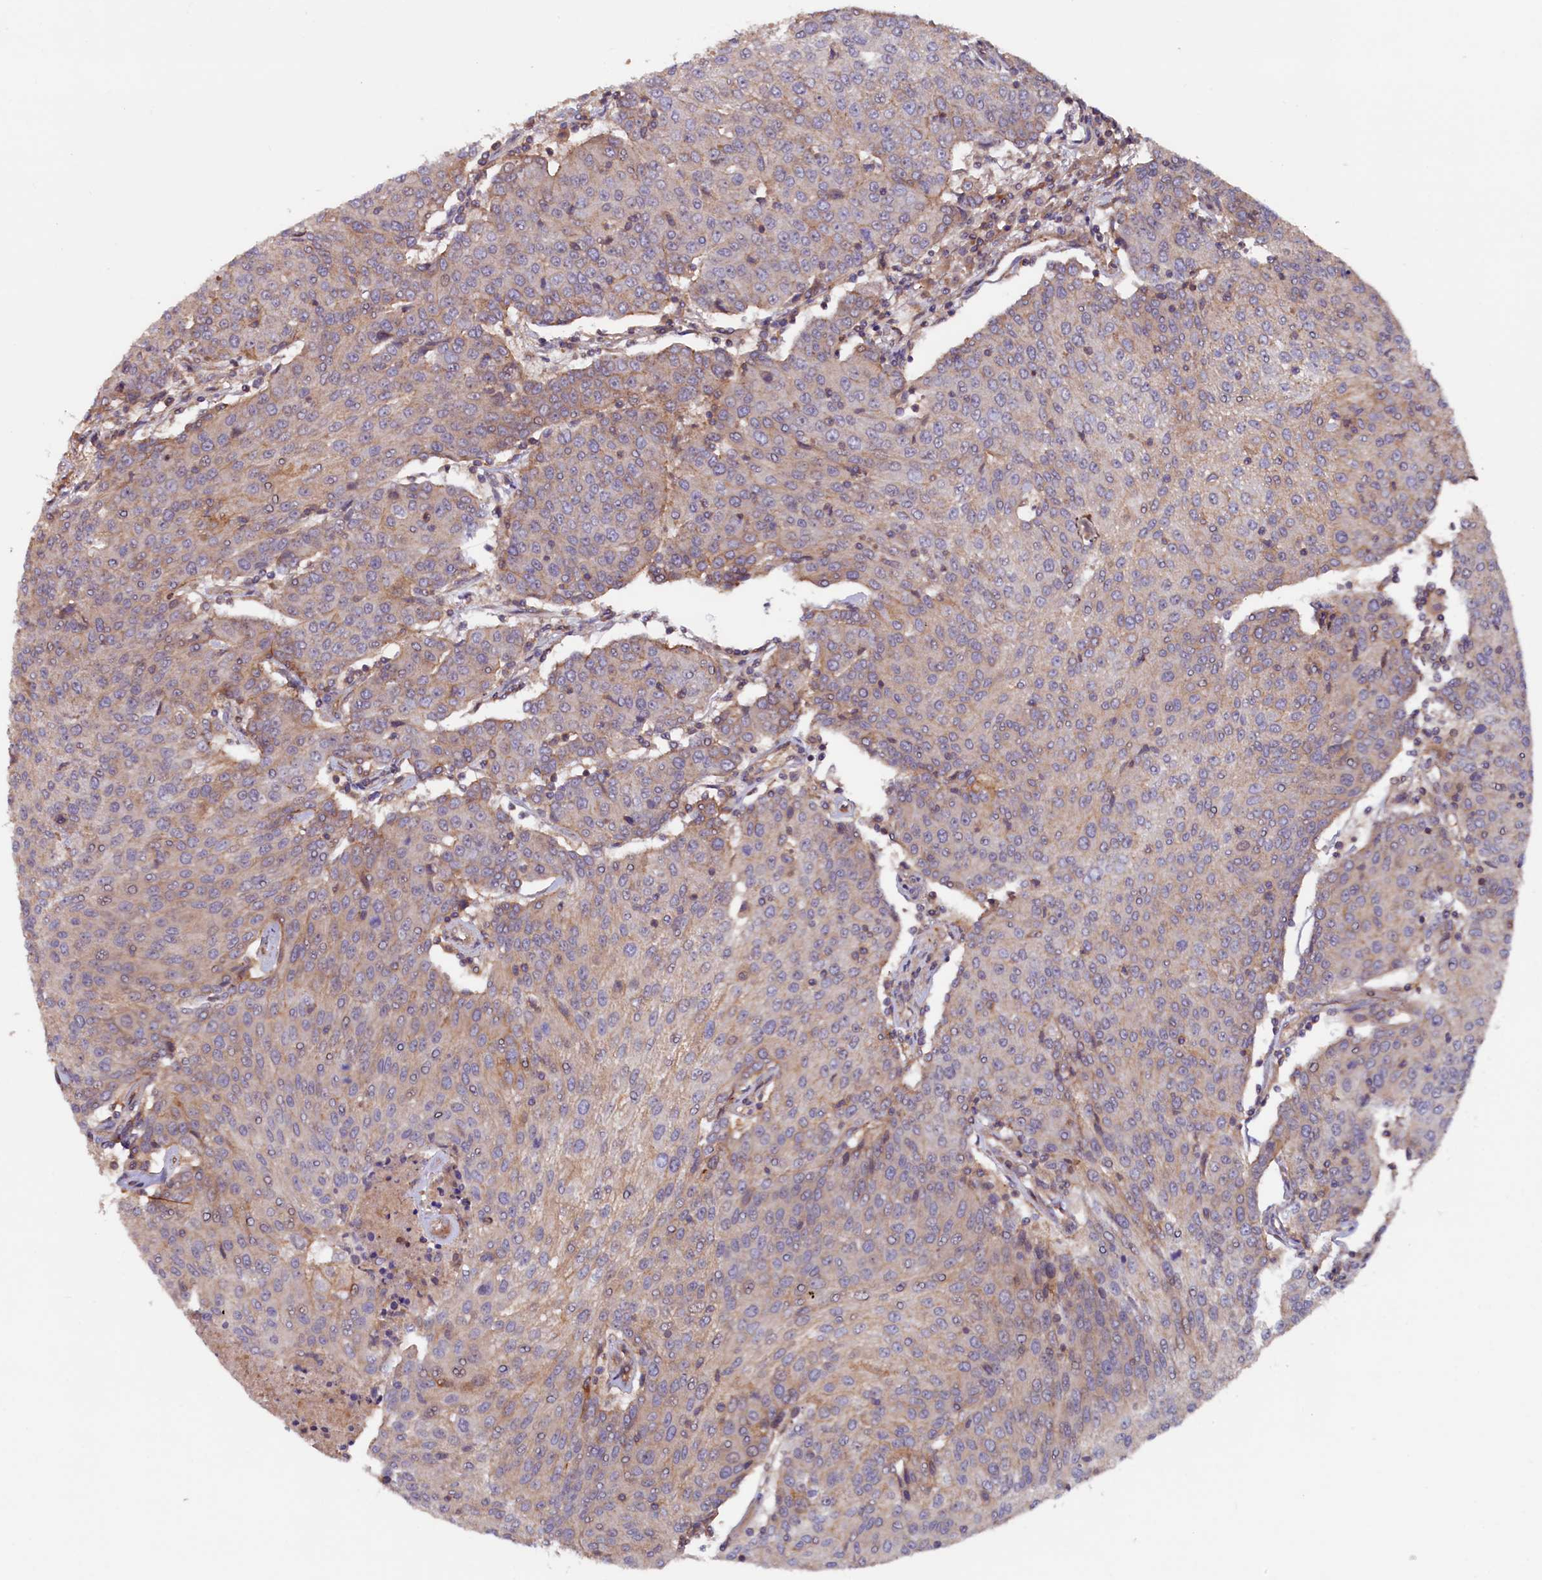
{"staining": {"intensity": "weak", "quantity": "25%-75%", "location": "cytoplasmic/membranous"}, "tissue": "urothelial cancer", "cell_type": "Tumor cells", "image_type": "cancer", "snomed": [{"axis": "morphology", "description": "Urothelial carcinoma, High grade"}, {"axis": "topography", "description": "Urinary bladder"}], "caption": "There is low levels of weak cytoplasmic/membranous expression in tumor cells of urothelial cancer, as demonstrated by immunohistochemical staining (brown color).", "gene": "DUOXA1", "patient": {"sex": "female", "age": 85}}